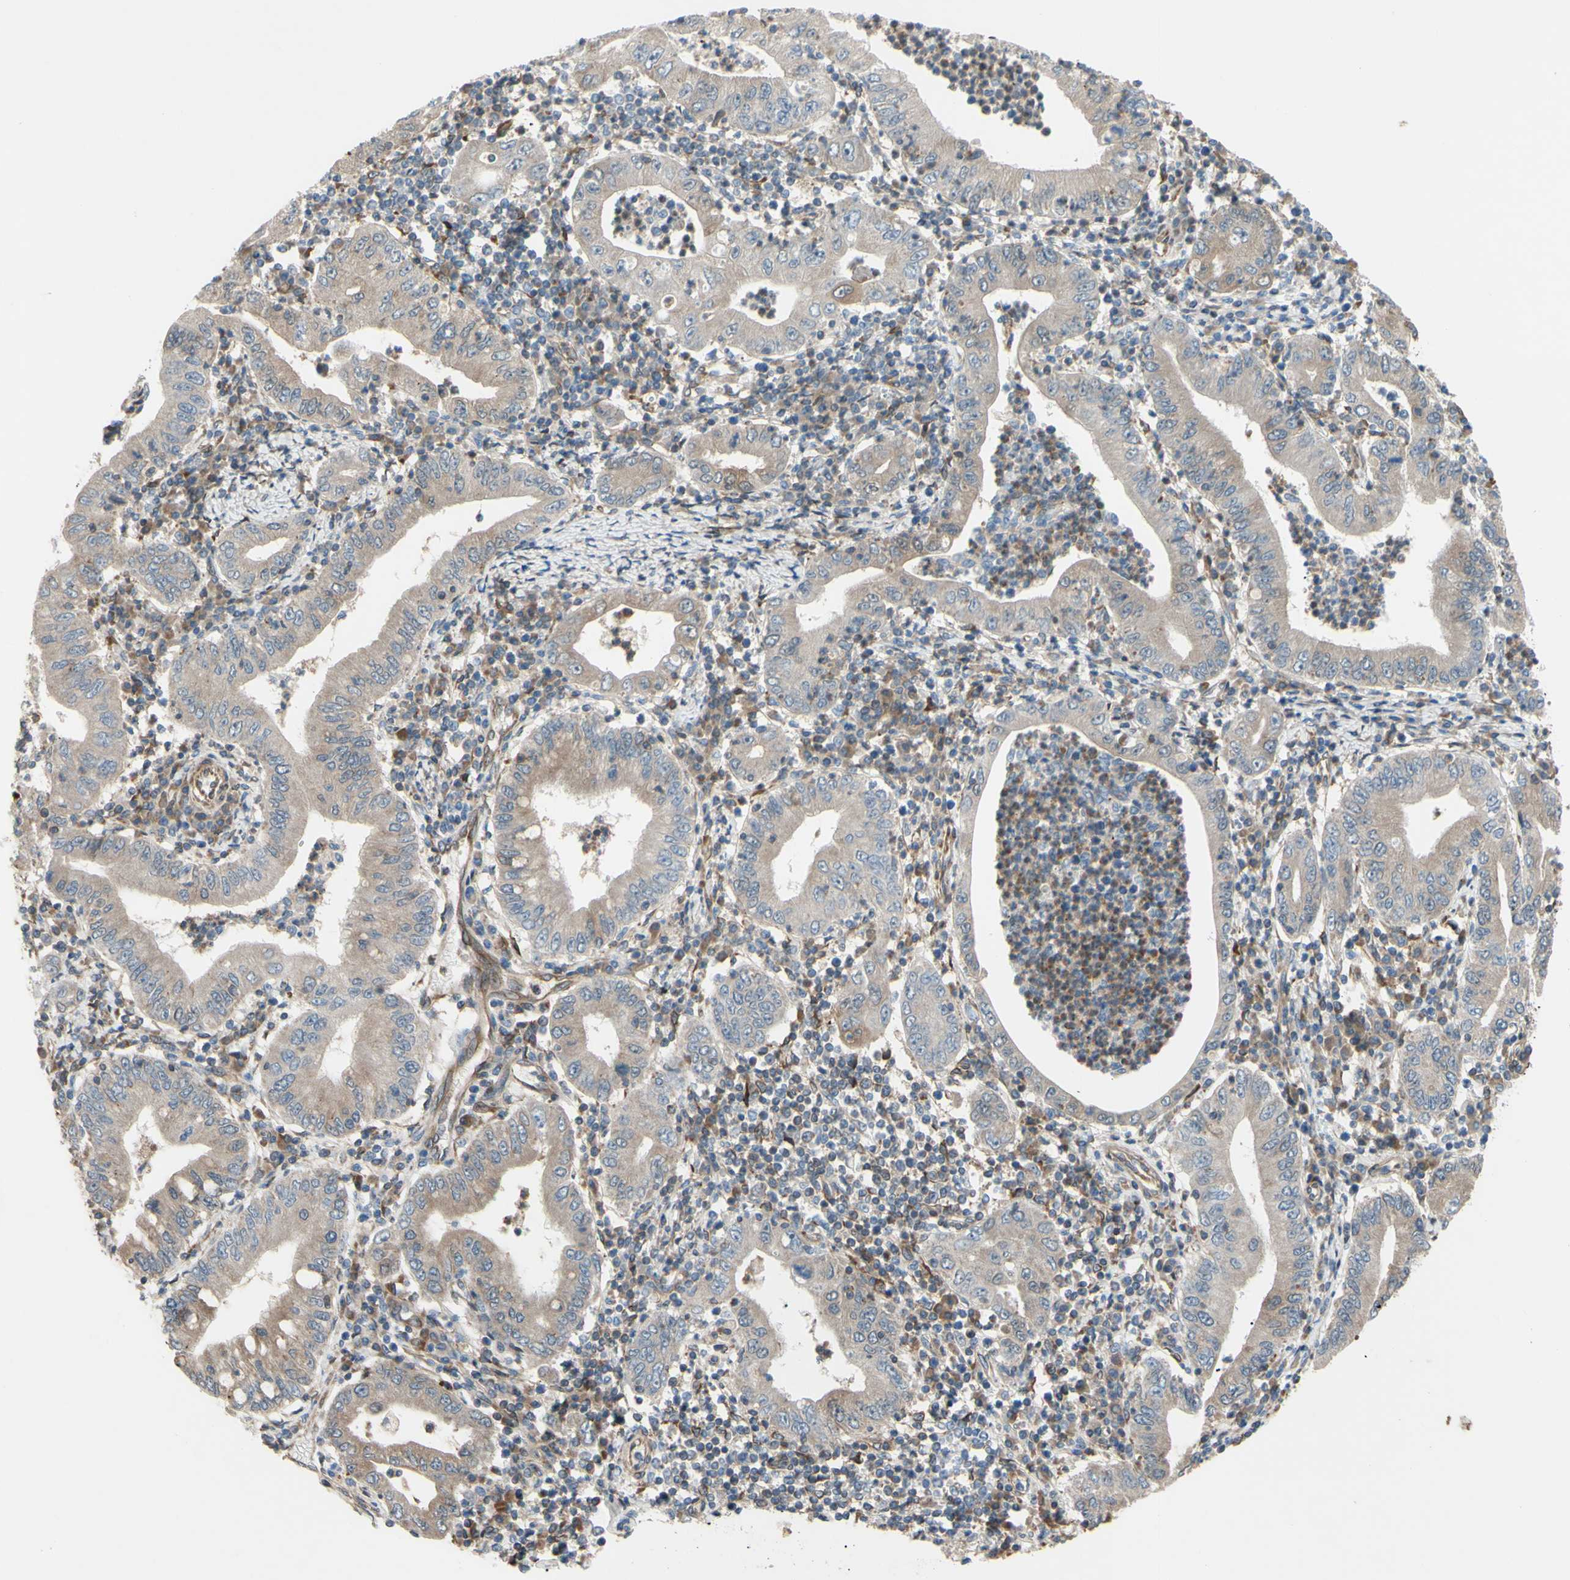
{"staining": {"intensity": "weak", "quantity": ">75%", "location": "cytoplasmic/membranous"}, "tissue": "stomach cancer", "cell_type": "Tumor cells", "image_type": "cancer", "snomed": [{"axis": "morphology", "description": "Normal tissue, NOS"}, {"axis": "morphology", "description": "Adenocarcinoma, NOS"}, {"axis": "topography", "description": "Esophagus"}, {"axis": "topography", "description": "Stomach, upper"}, {"axis": "topography", "description": "Peripheral nerve tissue"}], "caption": "Stomach adenocarcinoma stained for a protein (brown) displays weak cytoplasmic/membranous positive expression in approximately >75% of tumor cells.", "gene": "PRAF2", "patient": {"sex": "male", "age": 62}}